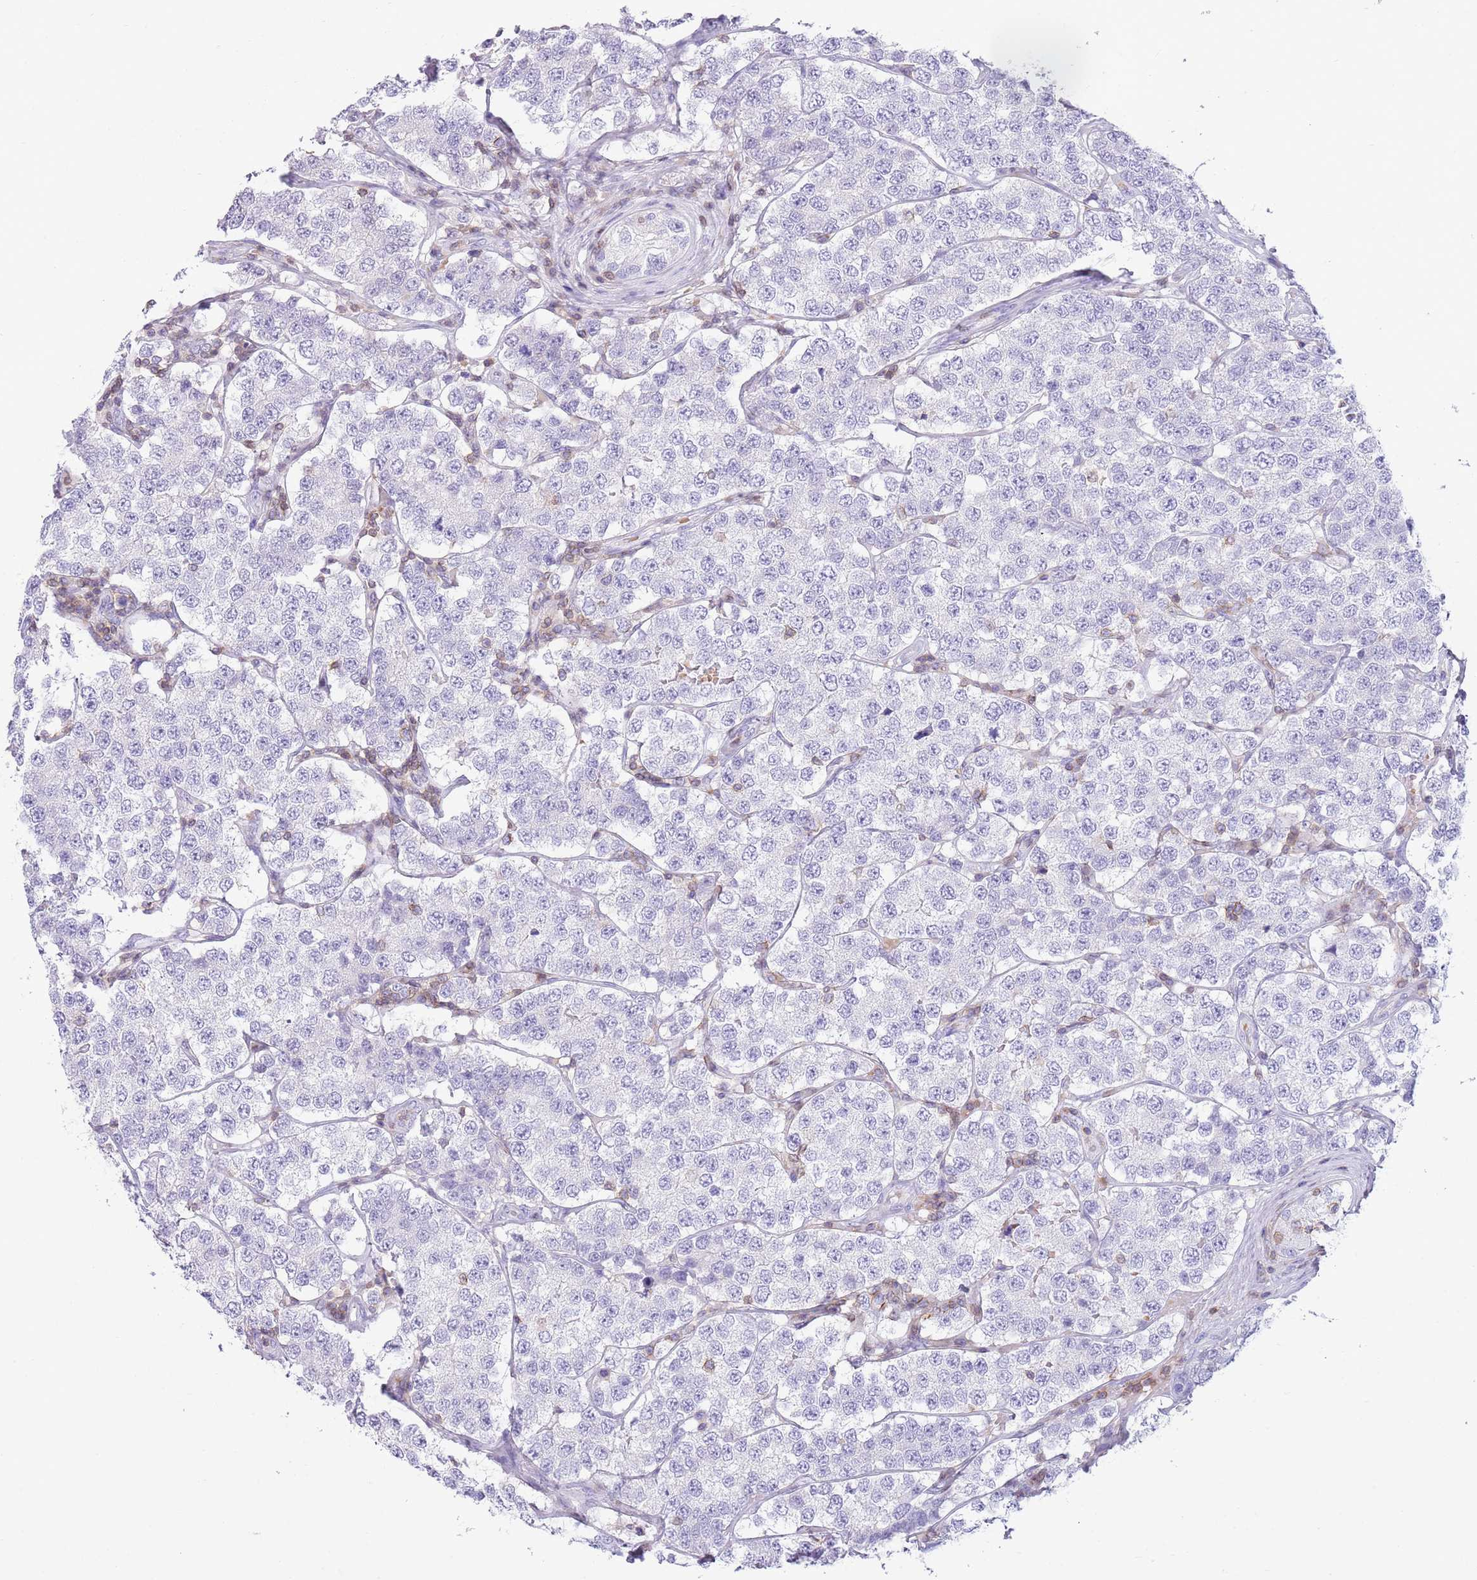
{"staining": {"intensity": "negative", "quantity": "none", "location": "none"}, "tissue": "testis cancer", "cell_type": "Tumor cells", "image_type": "cancer", "snomed": [{"axis": "morphology", "description": "Seminoma, NOS"}, {"axis": "topography", "description": "Testis"}], "caption": "Seminoma (testis) was stained to show a protein in brown. There is no significant staining in tumor cells. (DAB immunohistochemistry (IHC) visualized using brightfield microscopy, high magnification).", "gene": "OR4Q3", "patient": {"sex": "male", "age": 34}}